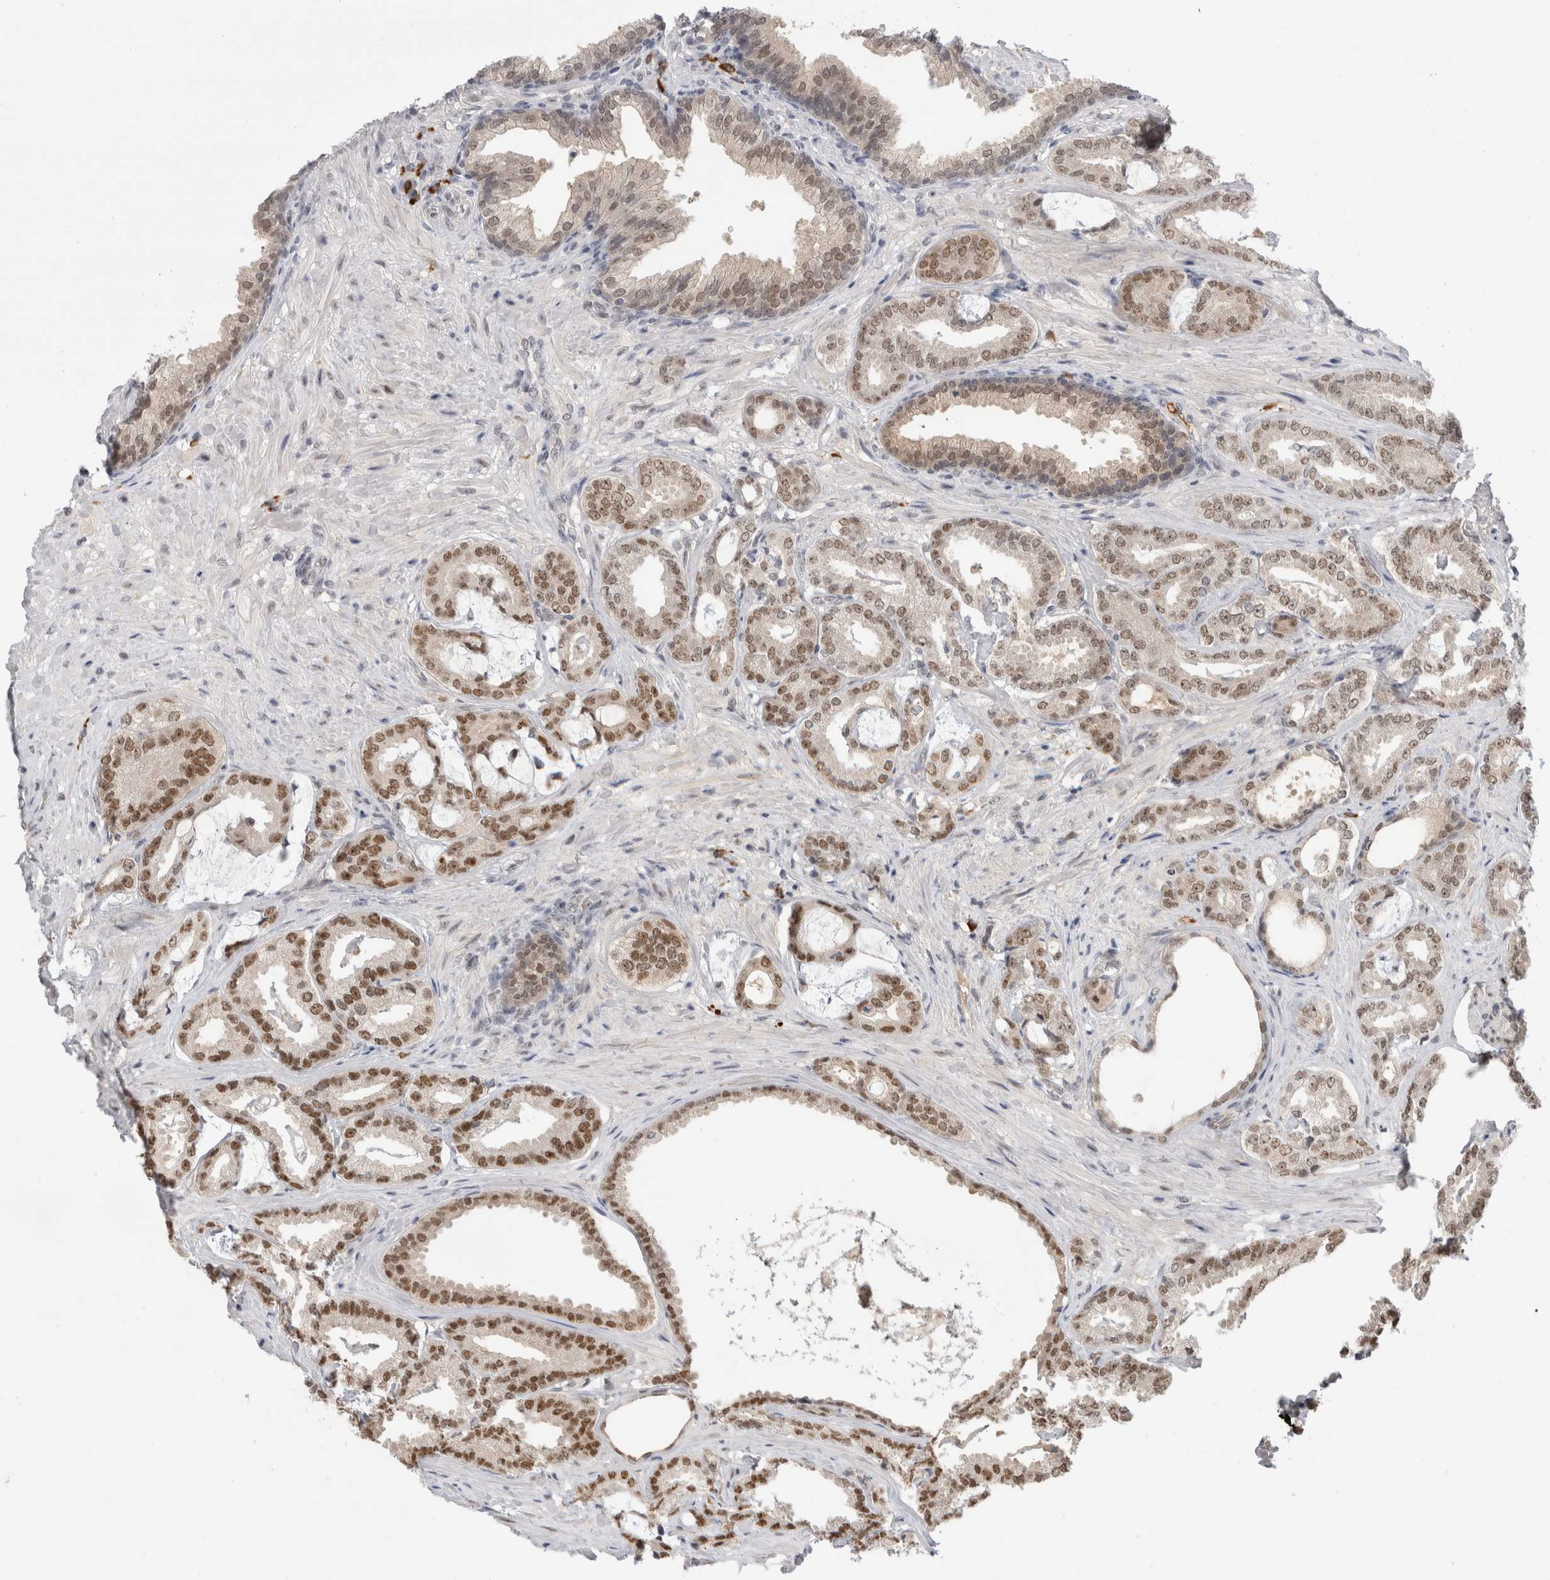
{"staining": {"intensity": "moderate", "quantity": ">75%", "location": "cytoplasmic/membranous,nuclear"}, "tissue": "prostate cancer", "cell_type": "Tumor cells", "image_type": "cancer", "snomed": [{"axis": "morphology", "description": "Adenocarcinoma, Low grade"}, {"axis": "topography", "description": "Prostate"}], "caption": "A high-resolution histopathology image shows immunohistochemistry staining of prostate low-grade adenocarcinoma, which reveals moderate cytoplasmic/membranous and nuclear expression in approximately >75% of tumor cells.", "gene": "ZNF24", "patient": {"sex": "male", "age": 71}}